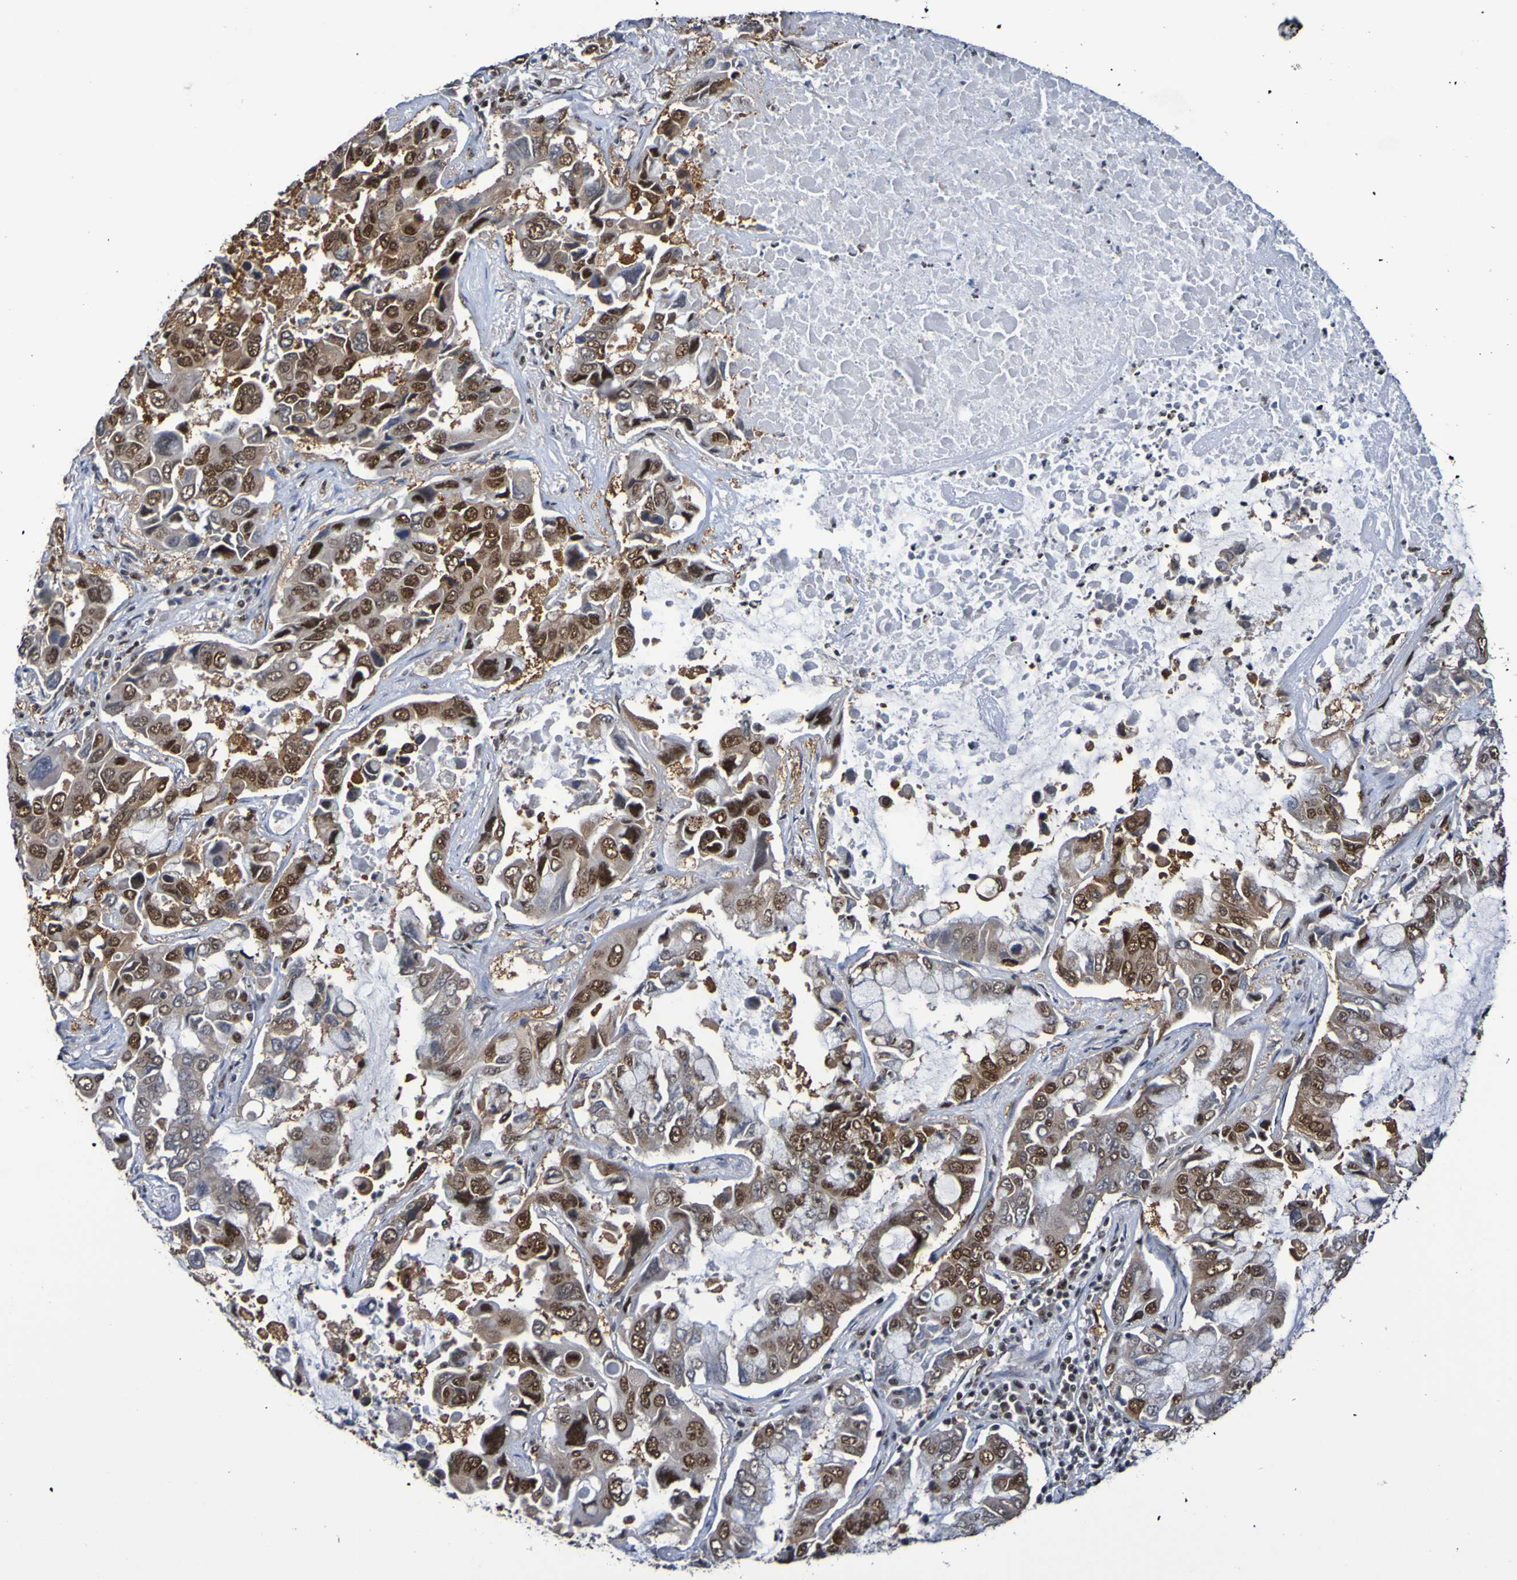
{"staining": {"intensity": "strong", "quantity": ">75%", "location": "cytoplasmic/membranous,nuclear"}, "tissue": "lung cancer", "cell_type": "Tumor cells", "image_type": "cancer", "snomed": [{"axis": "morphology", "description": "Adenocarcinoma, NOS"}, {"axis": "topography", "description": "Lung"}], "caption": "Immunohistochemical staining of human lung cancer (adenocarcinoma) exhibits strong cytoplasmic/membranous and nuclear protein expression in approximately >75% of tumor cells.", "gene": "CDC5L", "patient": {"sex": "male", "age": 64}}